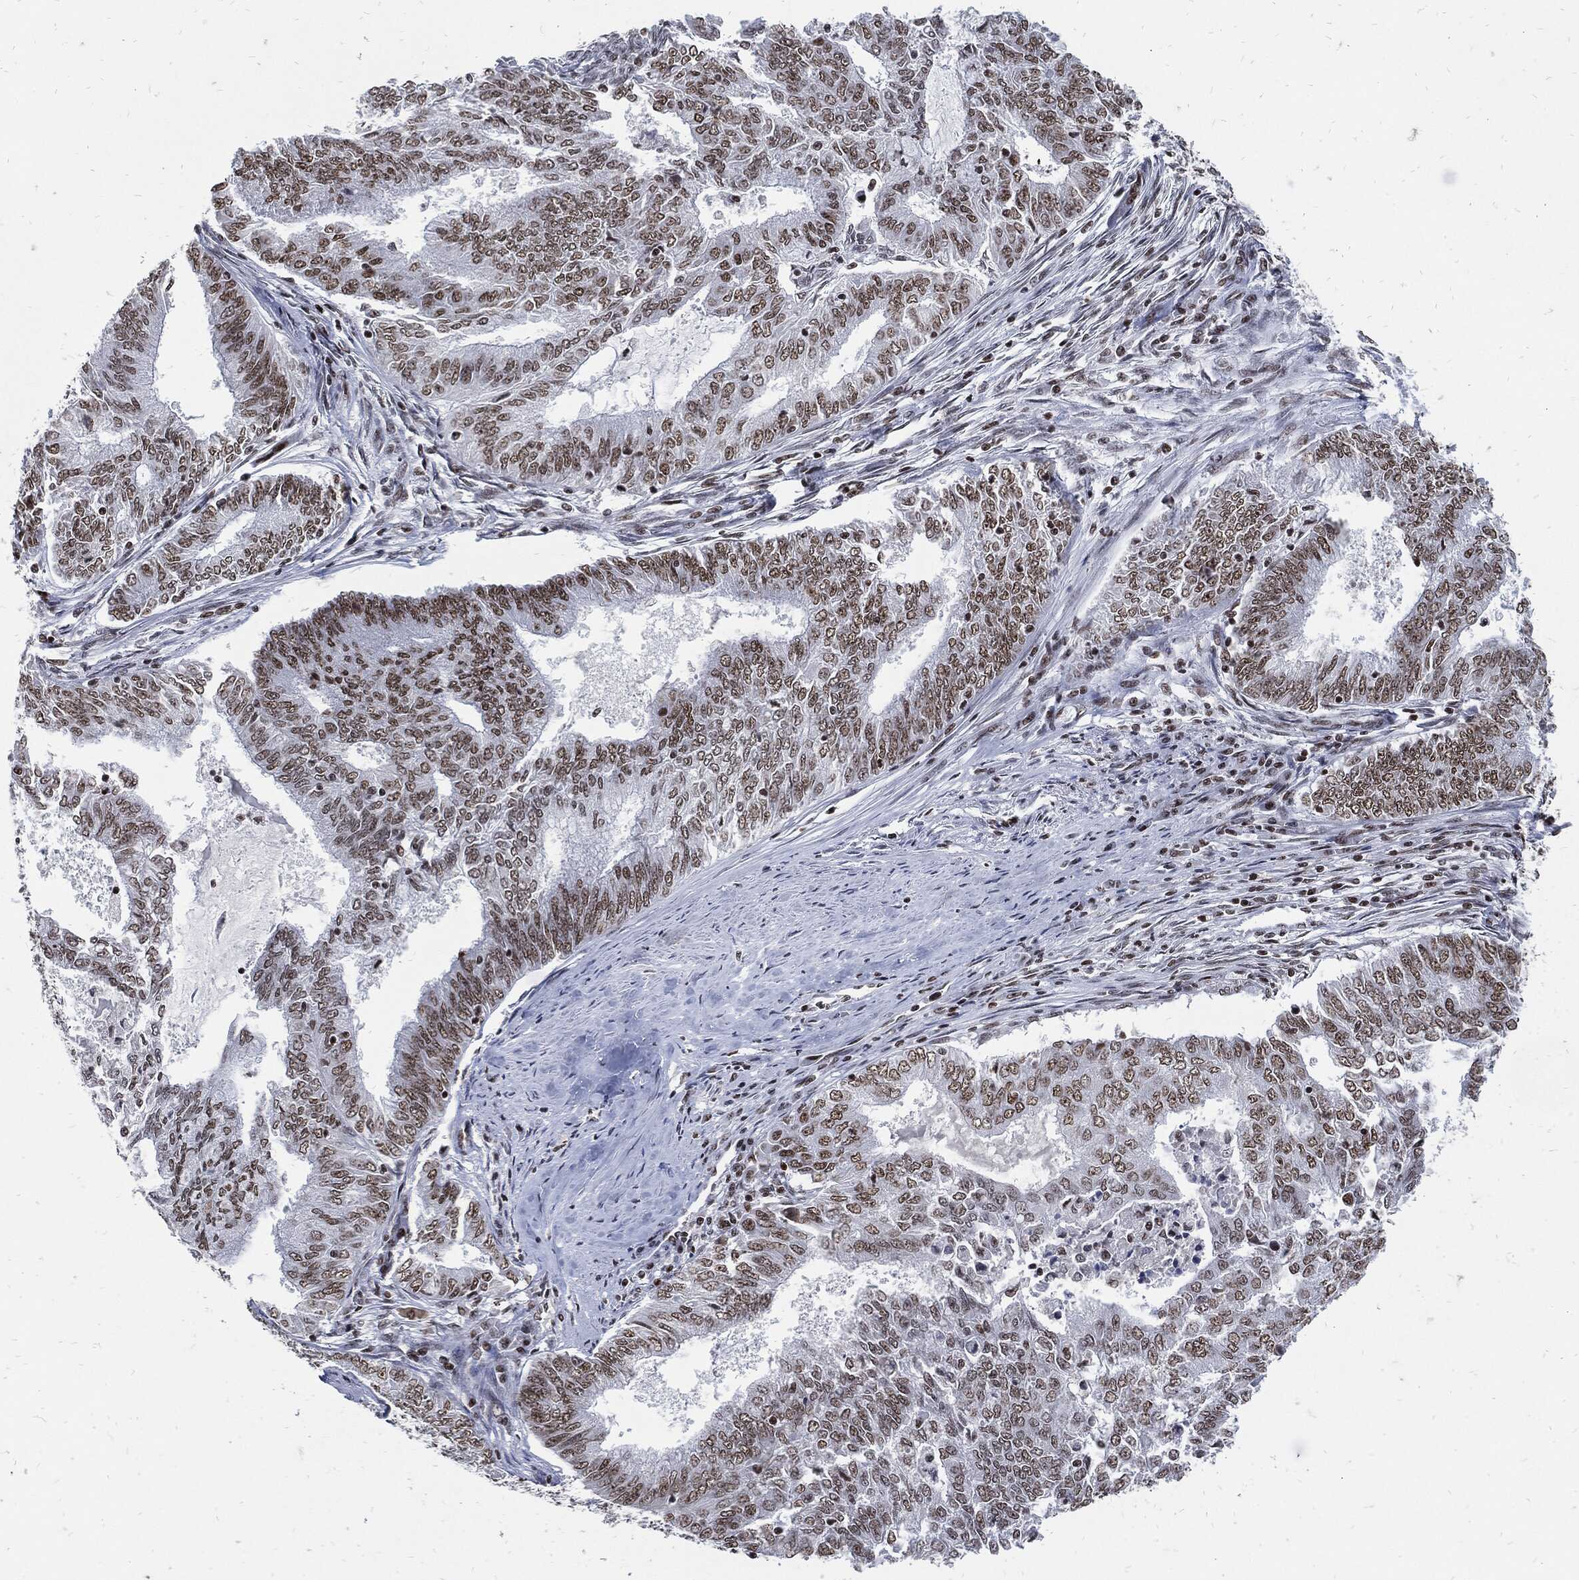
{"staining": {"intensity": "moderate", "quantity": "25%-75%", "location": "nuclear"}, "tissue": "endometrial cancer", "cell_type": "Tumor cells", "image_type": "cancer", "snomed": [{"axis": "morphology", "description": "Adenocarcinoma, NOS"}, {"axis": "topography", "description": "Endometrium"}], "caption": "Immunohistochemical staining of human adenocarcinoma (endometrial) exhibits medium levels of moderate nuclear protein expression in about 25%-75% of tumor cells.", "gene": "TERF2", "patient": {"sex": "female", "age": 62}}